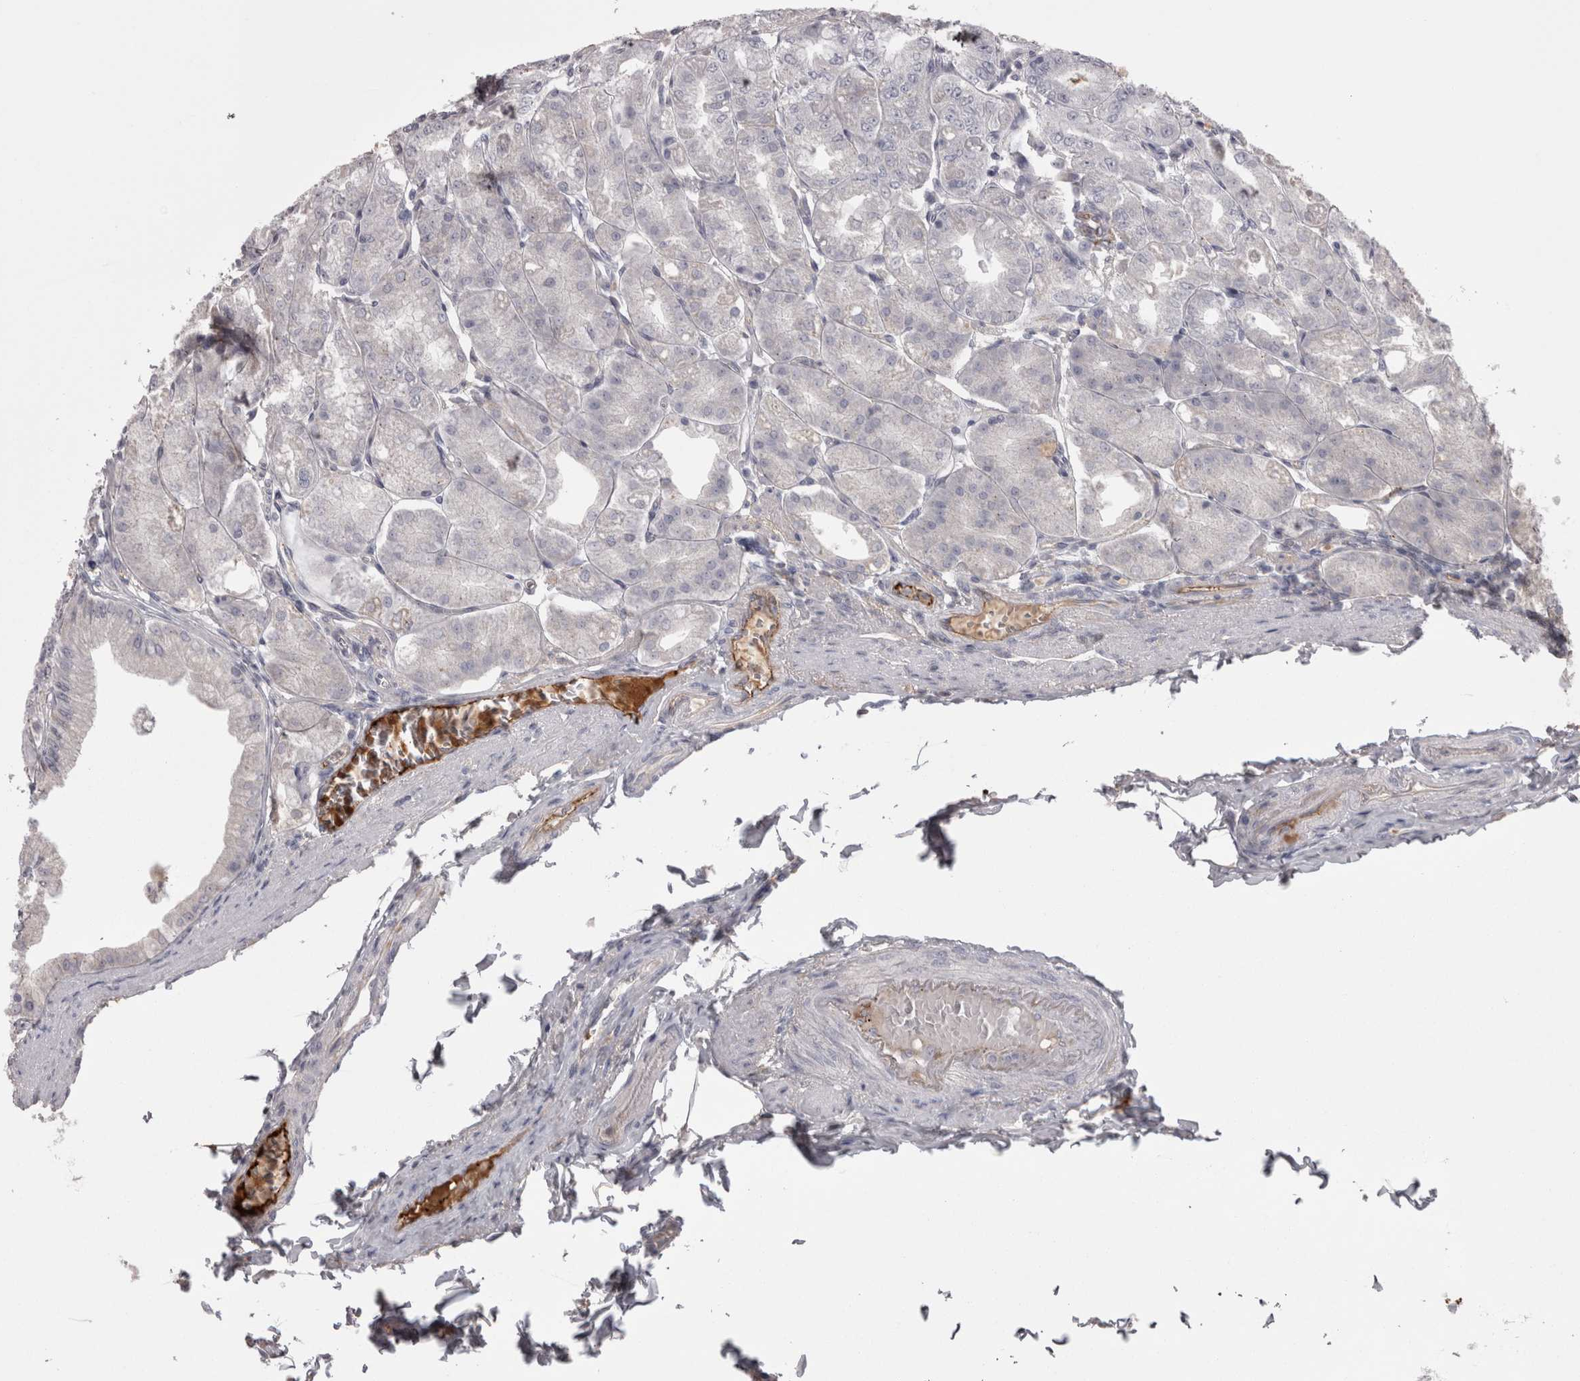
{"staining": {"intensity": "negative", "quantity": "none", "location": "none"}, "tissue": "stomach", "cell_type": "Glandular cells", "image_type": "normal", "snomed": [{"axis": "morphology", "description": "Normal tissue, NOS"}, {"axis": "topography", "description": "Stomach, lower"}], "caption": "Protein analysis of benign stomach exhibits no significant positivity in glandular cells.", "gene": "SAA4", "patient": {"sex": "male", "age": 71}}